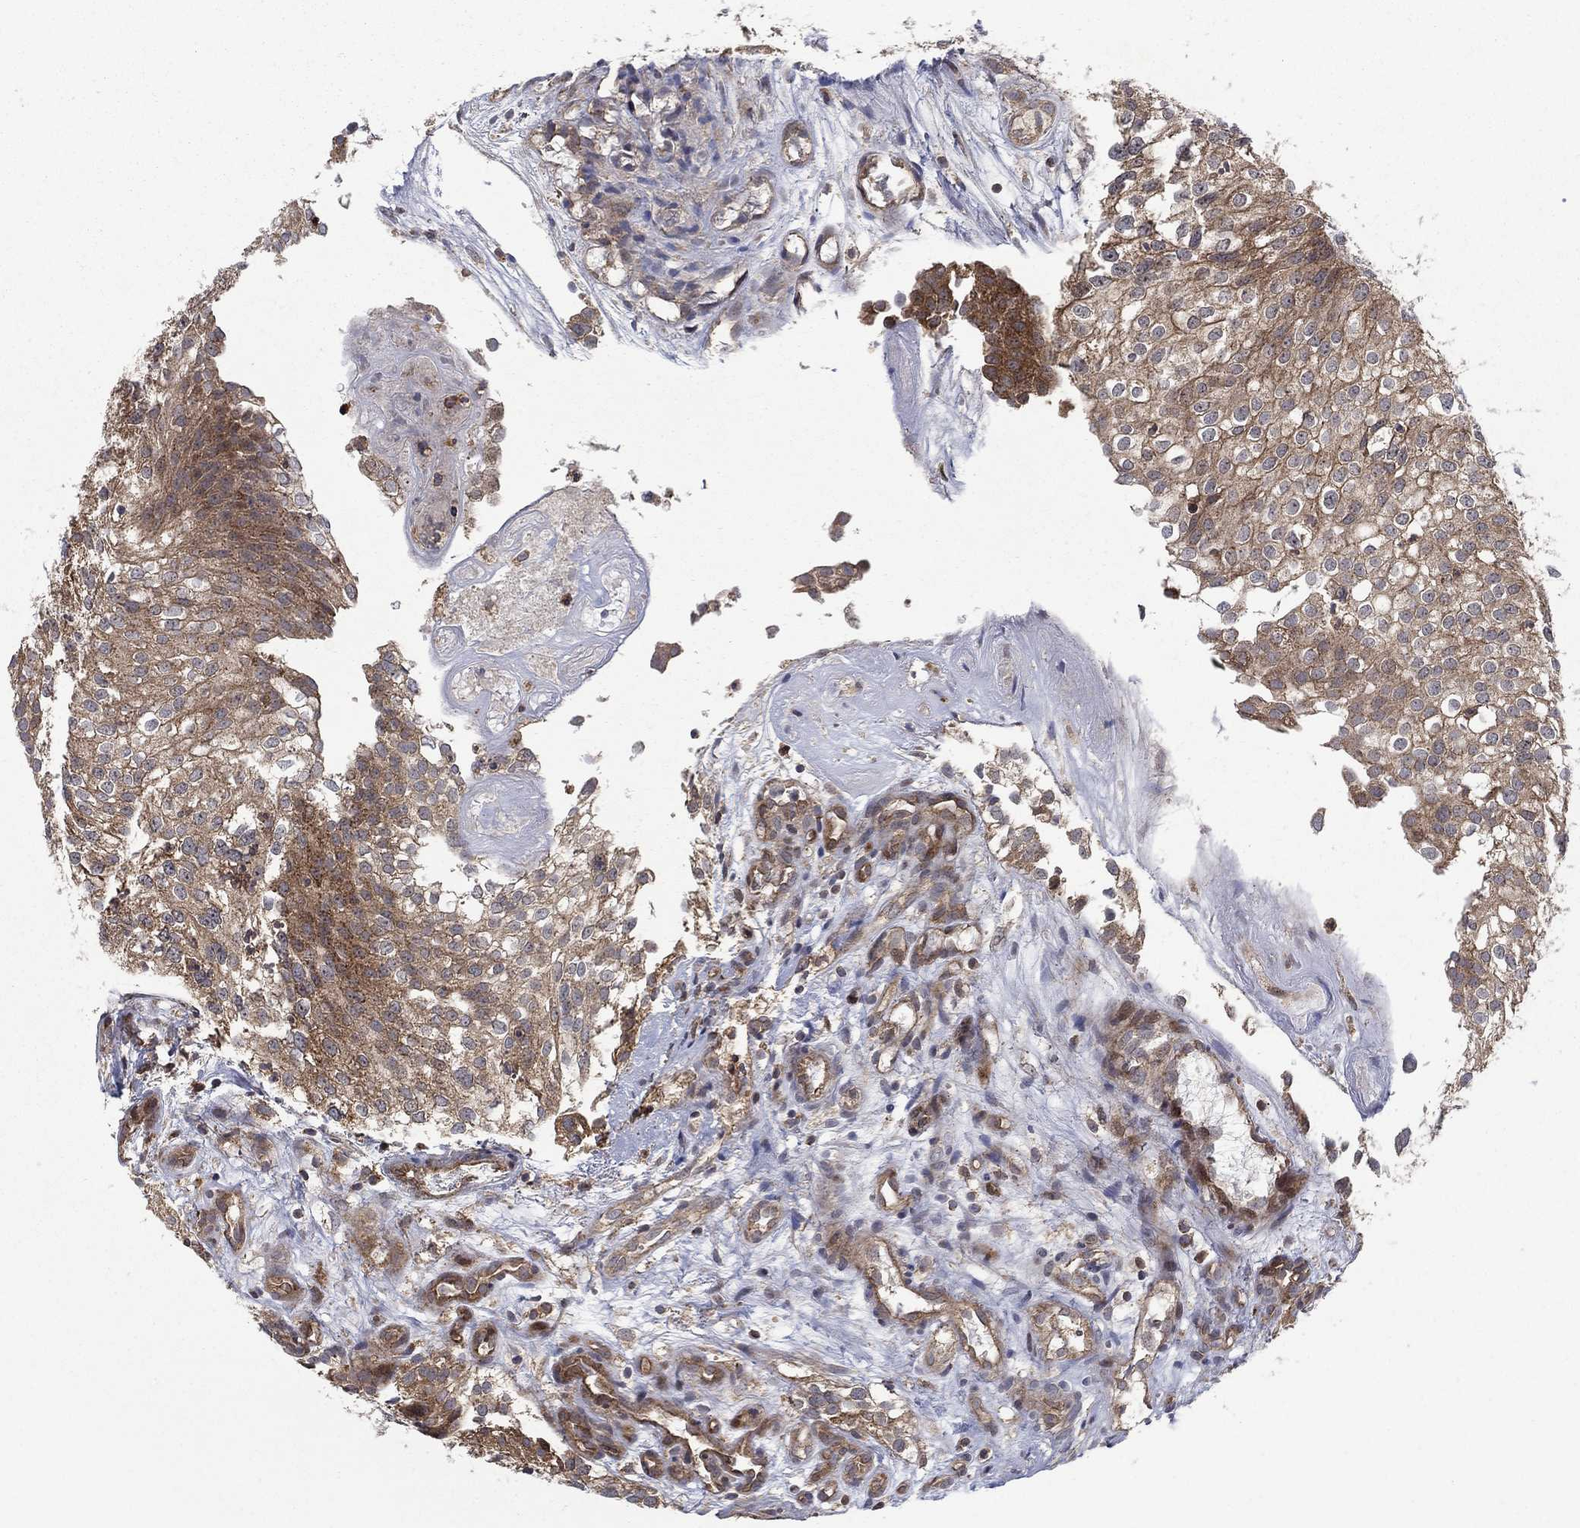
{"staining": {"intensity": "moderate", "quantity": ">75%", "location": "cytoplasmic/membranous"}, "tissue": "urothelial cancer", "cell_type": "Tumor cells", "image_type": "cancer", "snomed": [{"axis": "morphology", "description": "Urothelial carcinoma, High grade"}, {"axis": "topography", "description": "Urinary bladder"}], "caption": "Tumor cells reveal medium levels of moderate cytoplasmic/membranous staining in approximately >75% of cells in urothelial cancer. (DAB (3,3'-diaminobenzidine) = brown stain, brightfield microscopy at high magnification).", "gene": "IFI35", "patient": {"sex": "female", "age": 79}}